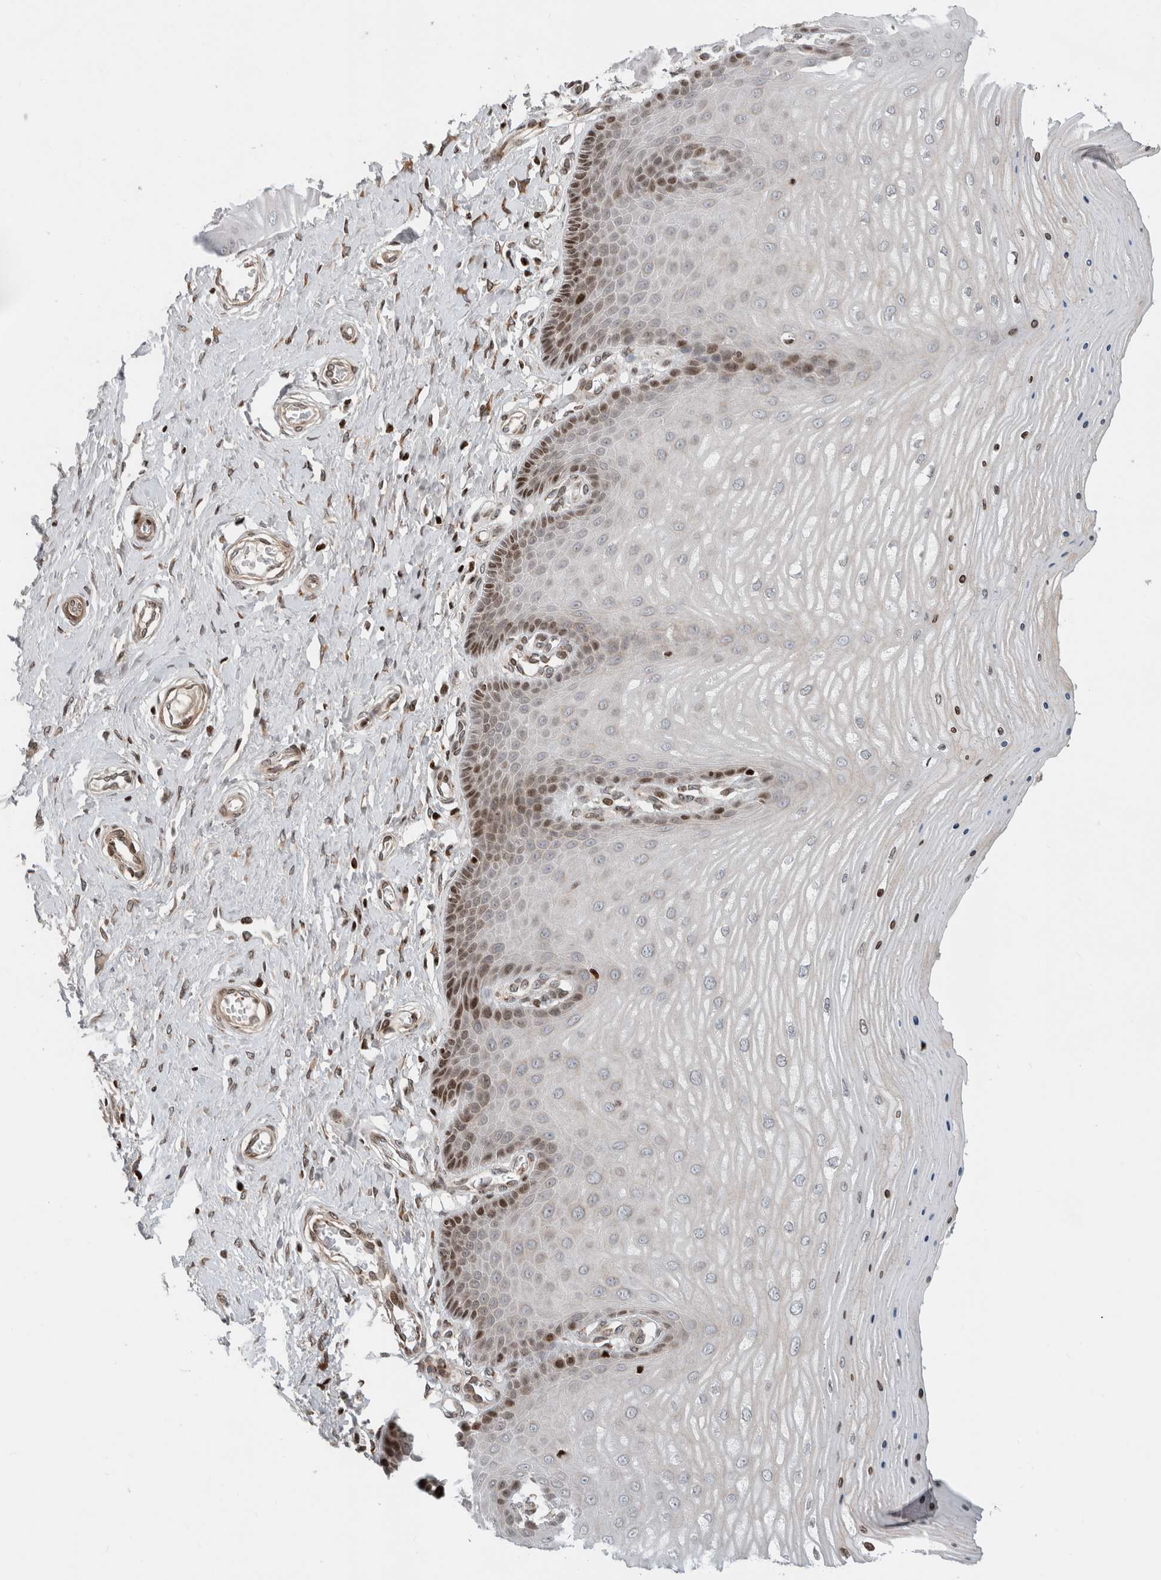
{"staining": {"intensity": "strong", "quantity": ">75%", "location": "nuclear"}, "tissue": "cervix", "cell_type": "Glandular cells", "image_type": "normal", "snomed": [{"axis": "morphology", "description": "Normal tissue, NOS"}, {"axis": "topography", "description": "Cervix"}], "caption": "Brown immunohistochemical staining in unremarkable cervix demonstrates strong nuclear positivity in about >75% of glandular cells. The staining is performed using DAB (3,3'-diaminobenzidine) brown chromogen to label protein expression. The nuclei are counter-stained blue using hematoxylin.", "gene": "GINS4", "patient": {"sex": "female", "age": 55}}